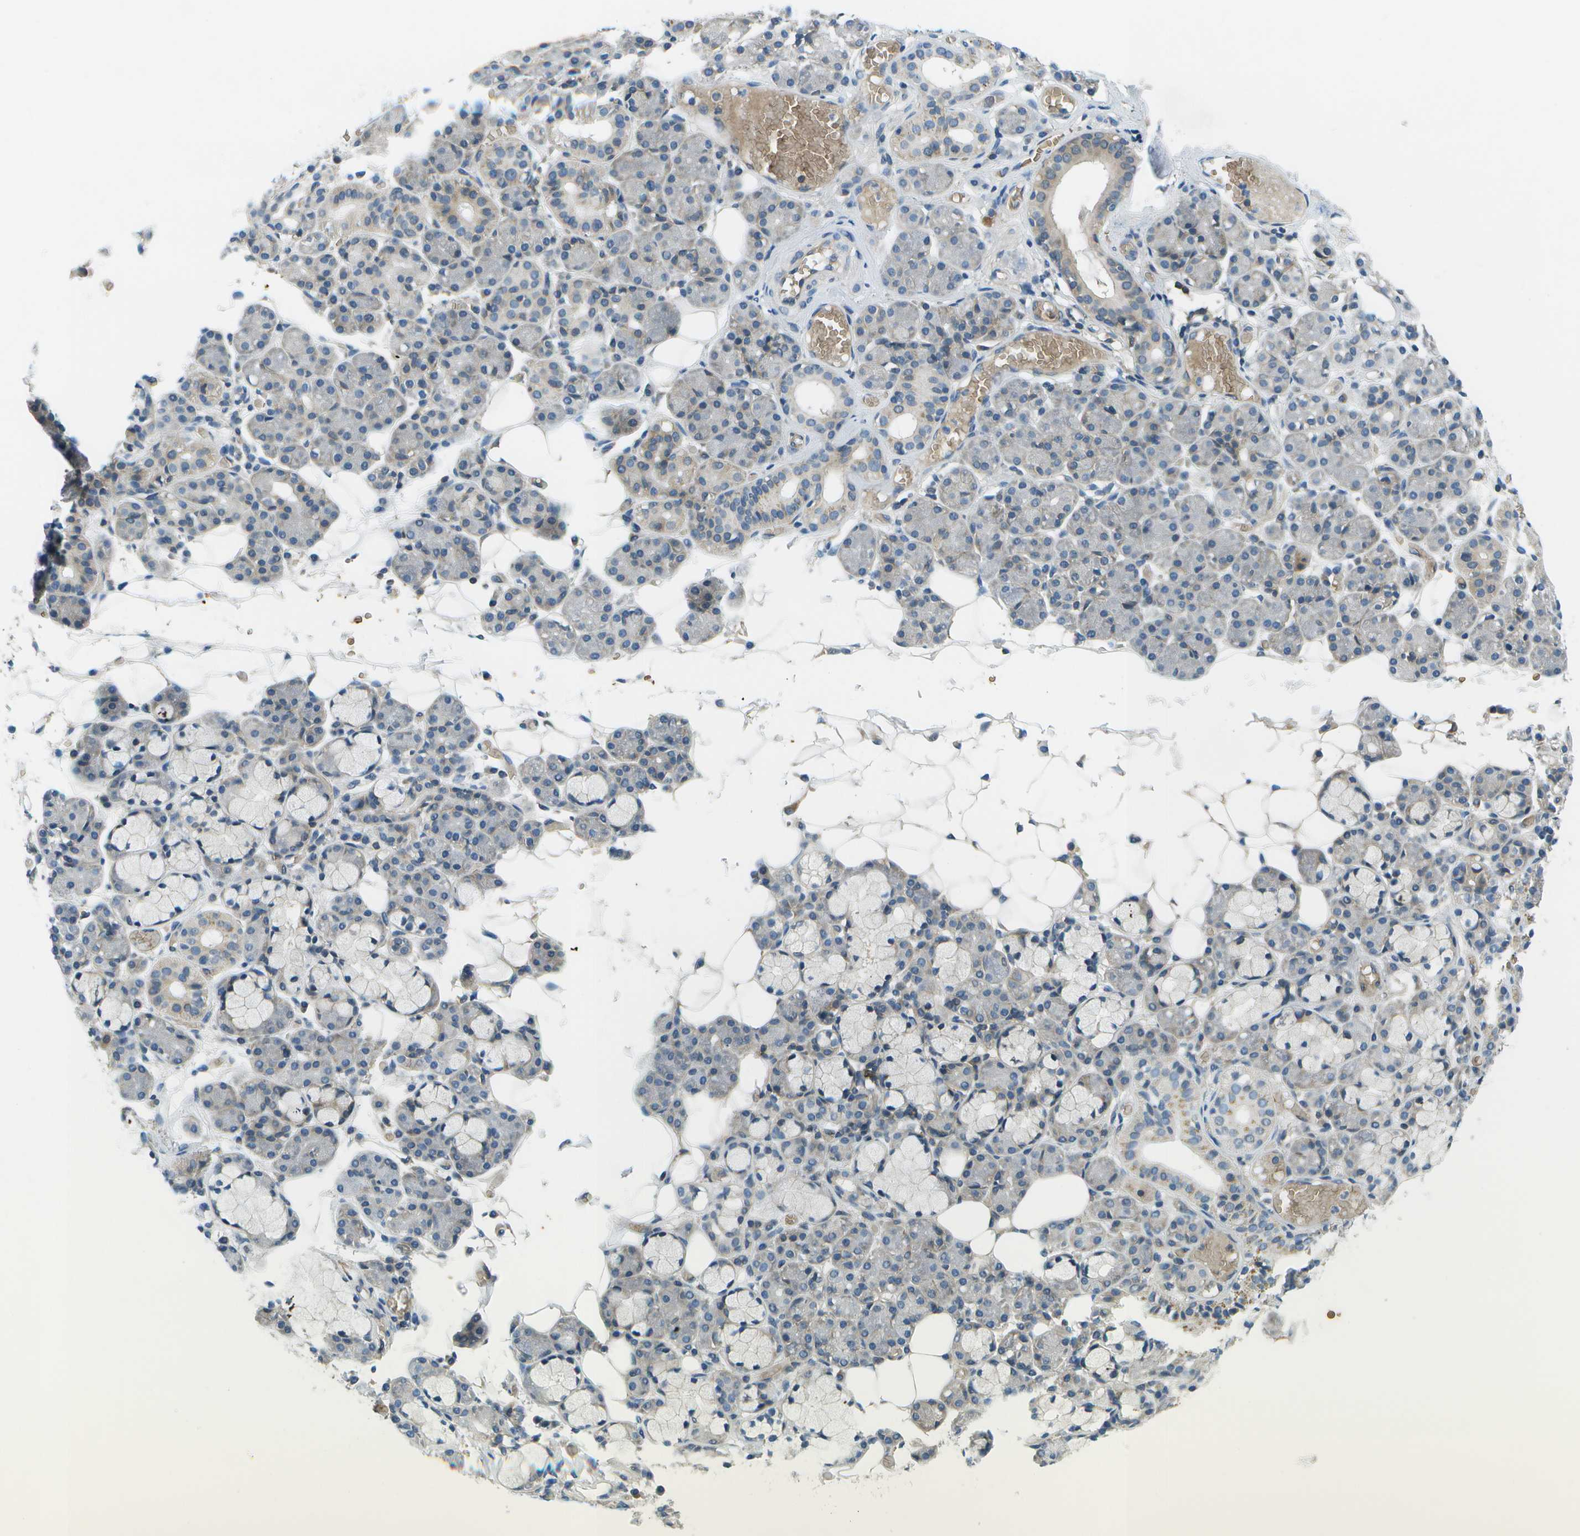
{"staining": {"intensity": "weak", "quantity": "<25%", "location": "cytoplasmic/membranous"}, "tissue": "salivary gland", "cell_type": "Glandular cells", "image_type": "normal", "snomed": [{"axis": "morphology", "description": "Normal tissue, NOS"}, {"axis": "topography", "description": "Salivary gland"}], "caption": "IHC photomicrograph of normal salivary gland: salivary gland stained with DAB shows no significant protein expression in glandular cells.", "gene": "CTIF", "patient": {"sex": "male", "age": 63}}